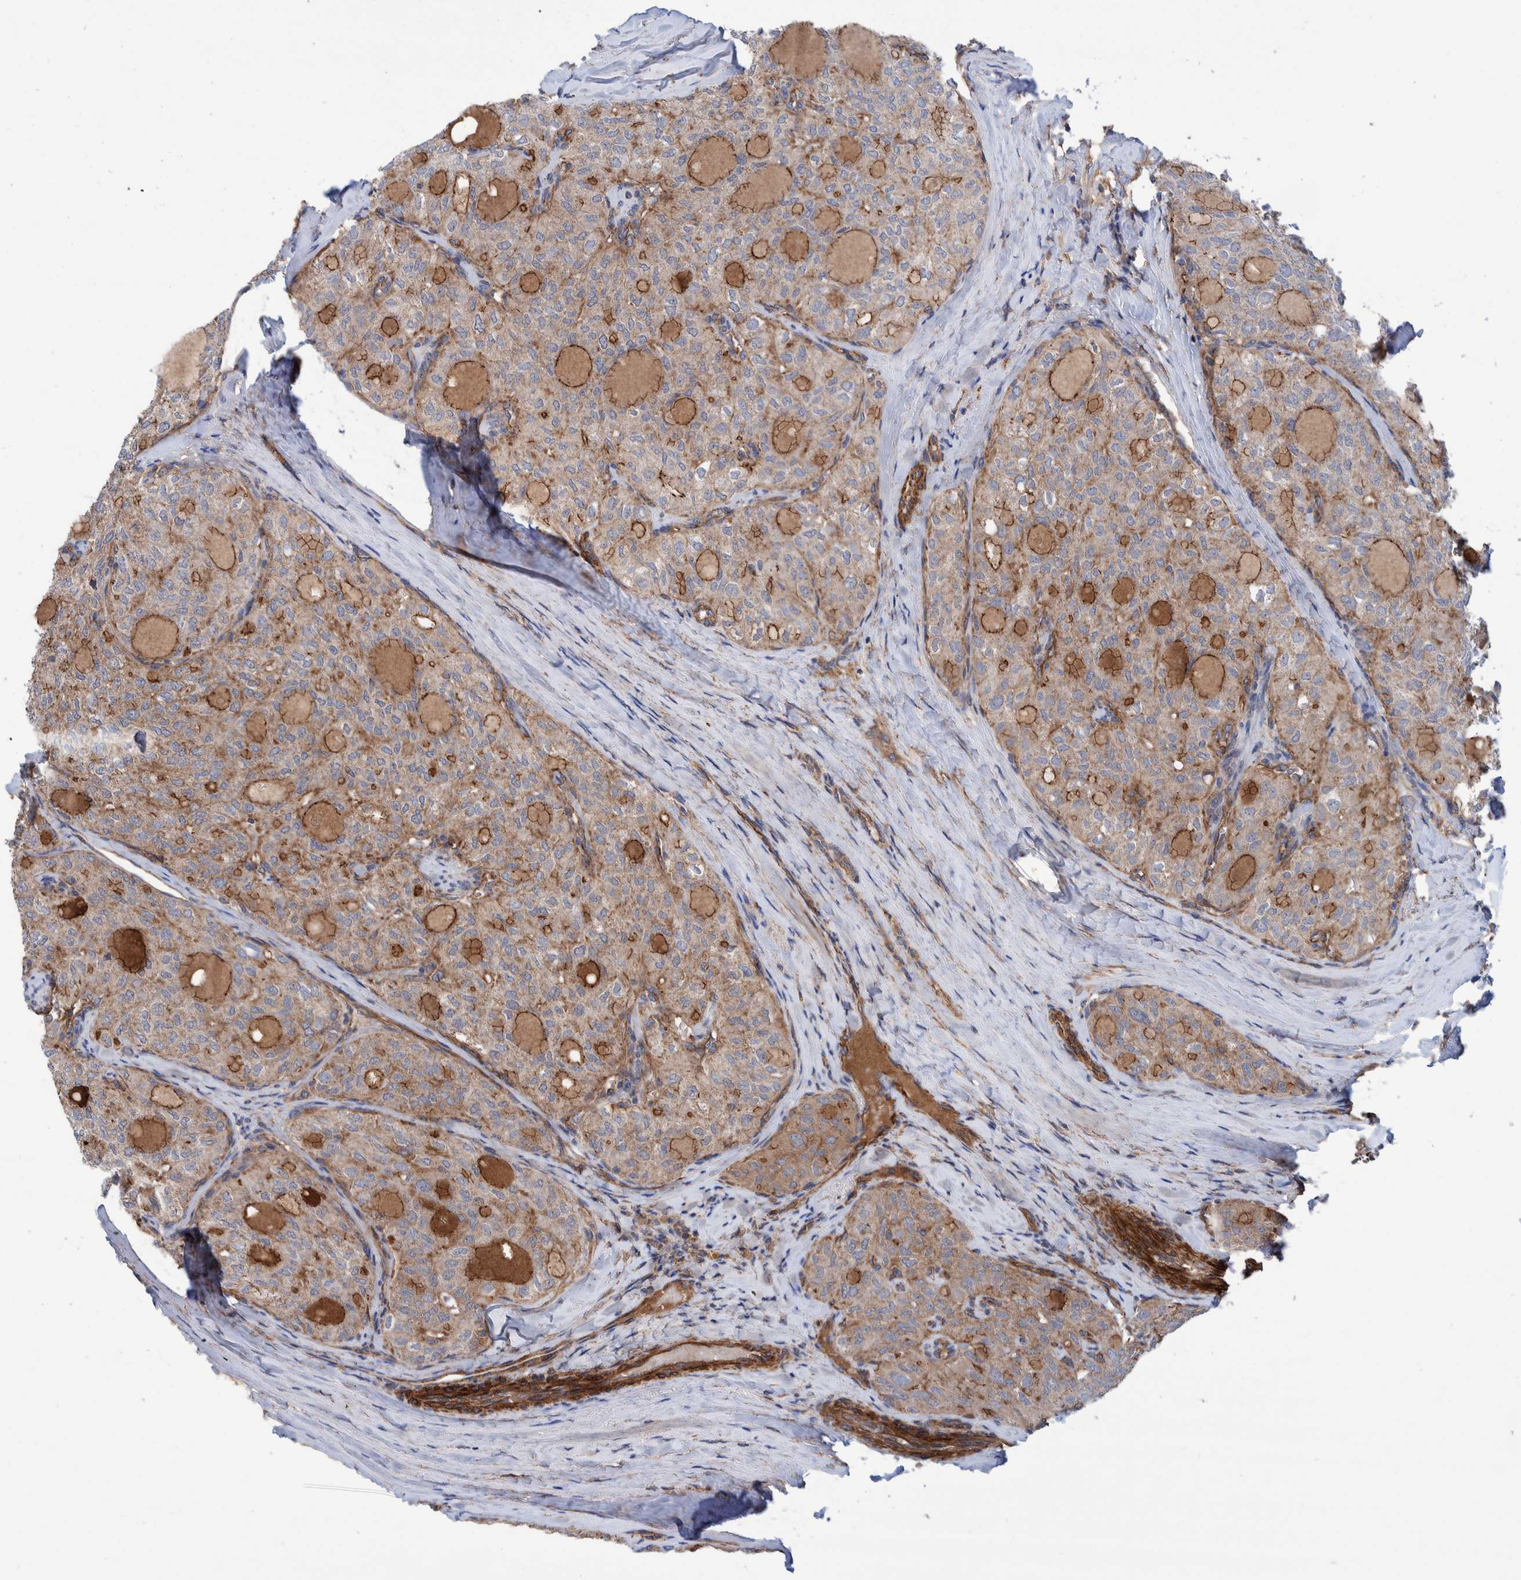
{"staining": {"intensity": "moderate", "quantity": "<25%", "location": "cytoplasmic/membranous"}, "tissue": "thyroid cancer", "cell_type": "Tumor cells", "image_type": "cancer", "snomed": [{"axis": "morphology", "description": "Follicular adenoma carcinoma, NOS"}, {"axis": "topography", "description": "Thyroid gland"}], "caption": "Immunohistochemical staining of human follicular adenoma carcinoma (thyroid) displays low levels of moderate cytoplasmic/membranous protein positivity in approximately <25% of tumor cells.", "gene": "SLC25A10", "patient": {"sex": "male", "age": 75}}